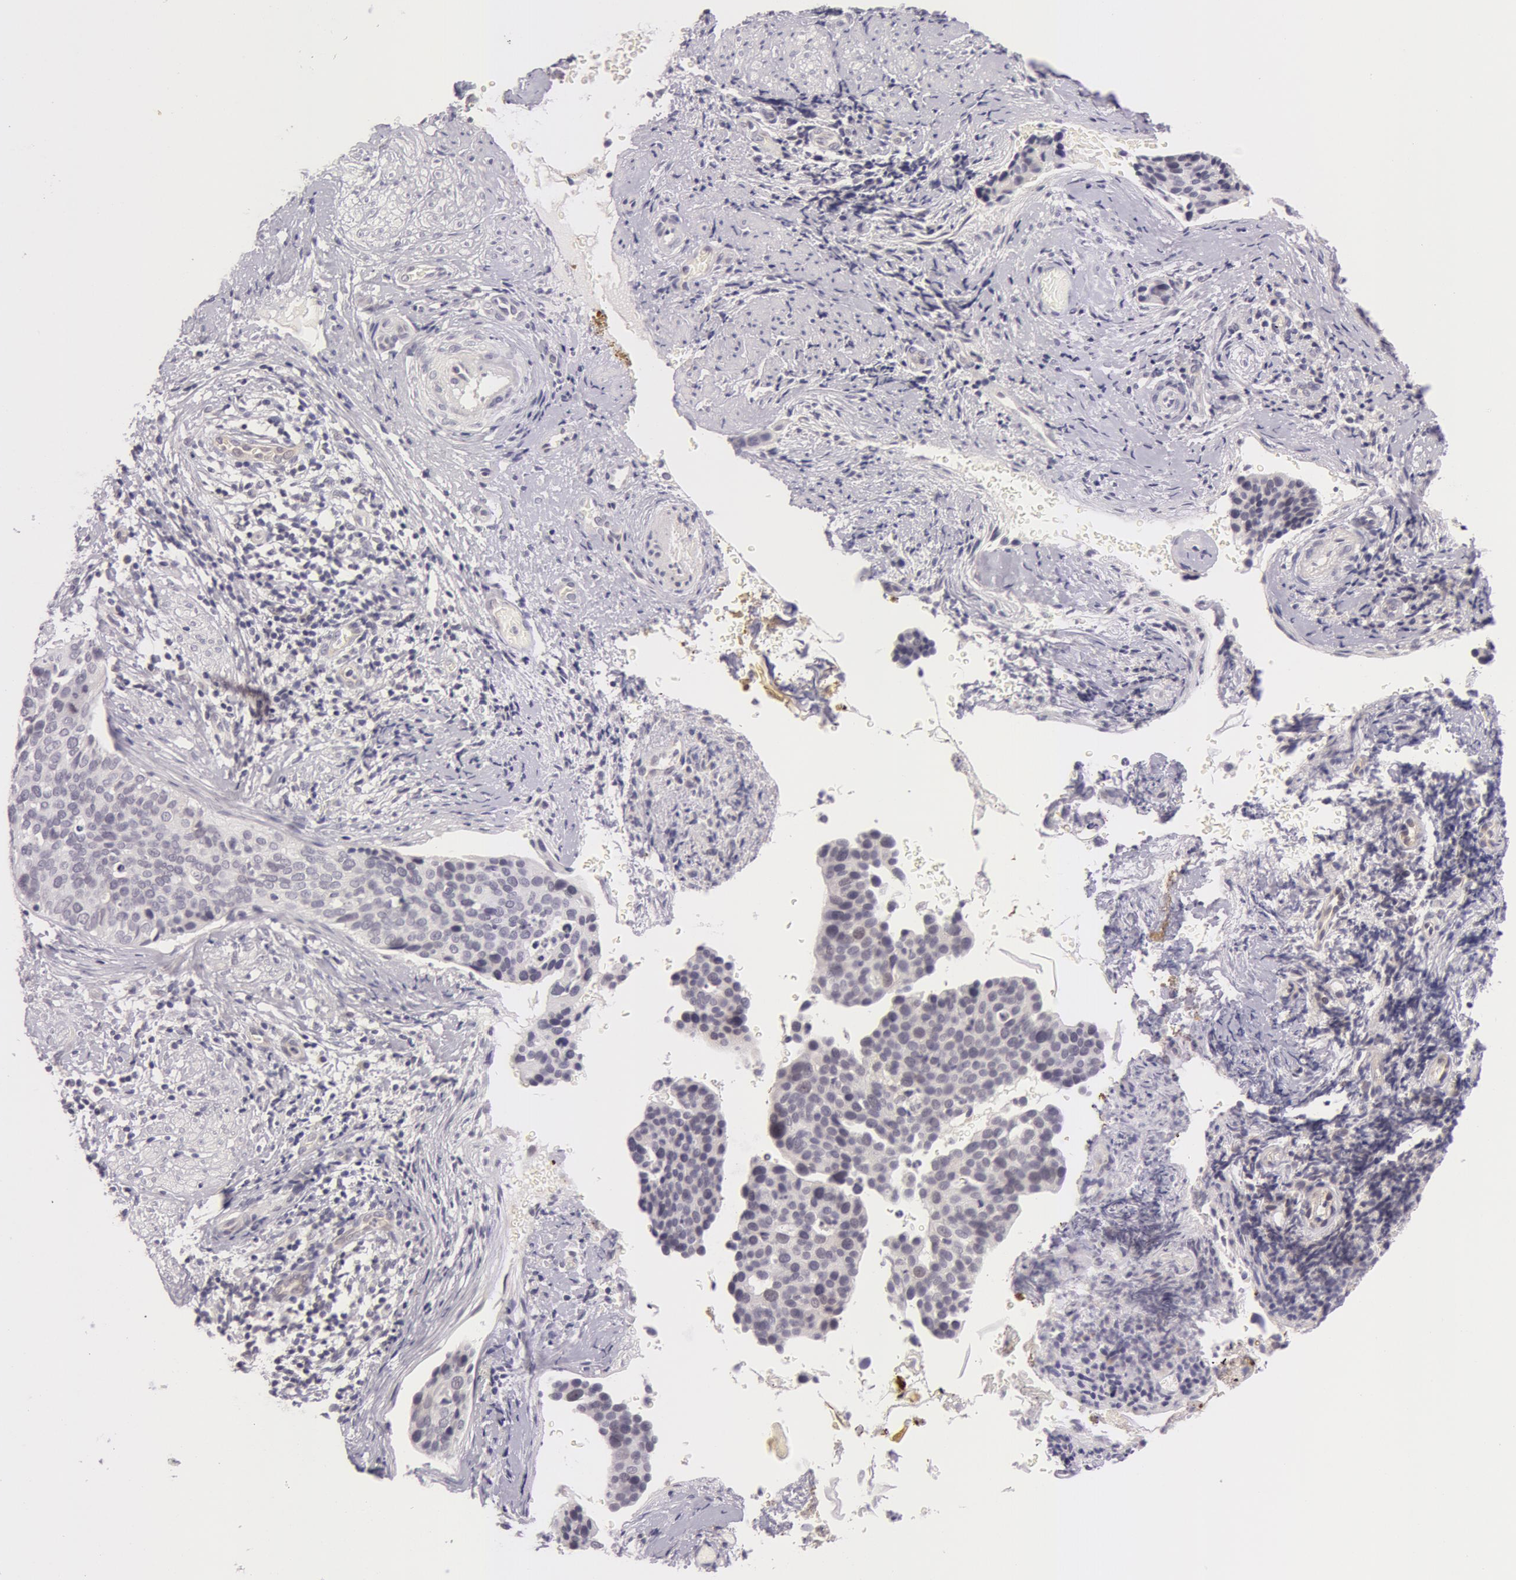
{"staining": {"intensity": "negative", "quantity": "none", "location": "none"}, "tissue": "cervical cancer", "cell_type": "Tumor cells", "image_type": "cancer", "snomed": [{"axis": "morphology", "description": "Squamous cell carcinoma, NOS"}, {"axis": "topography", "description": "Cervix"}], "caption": "Tumor cells show no significant protein staining in cervical cancer.", "gene": "RBMY1F", "patient": {"sex": "female", "age": 31}}